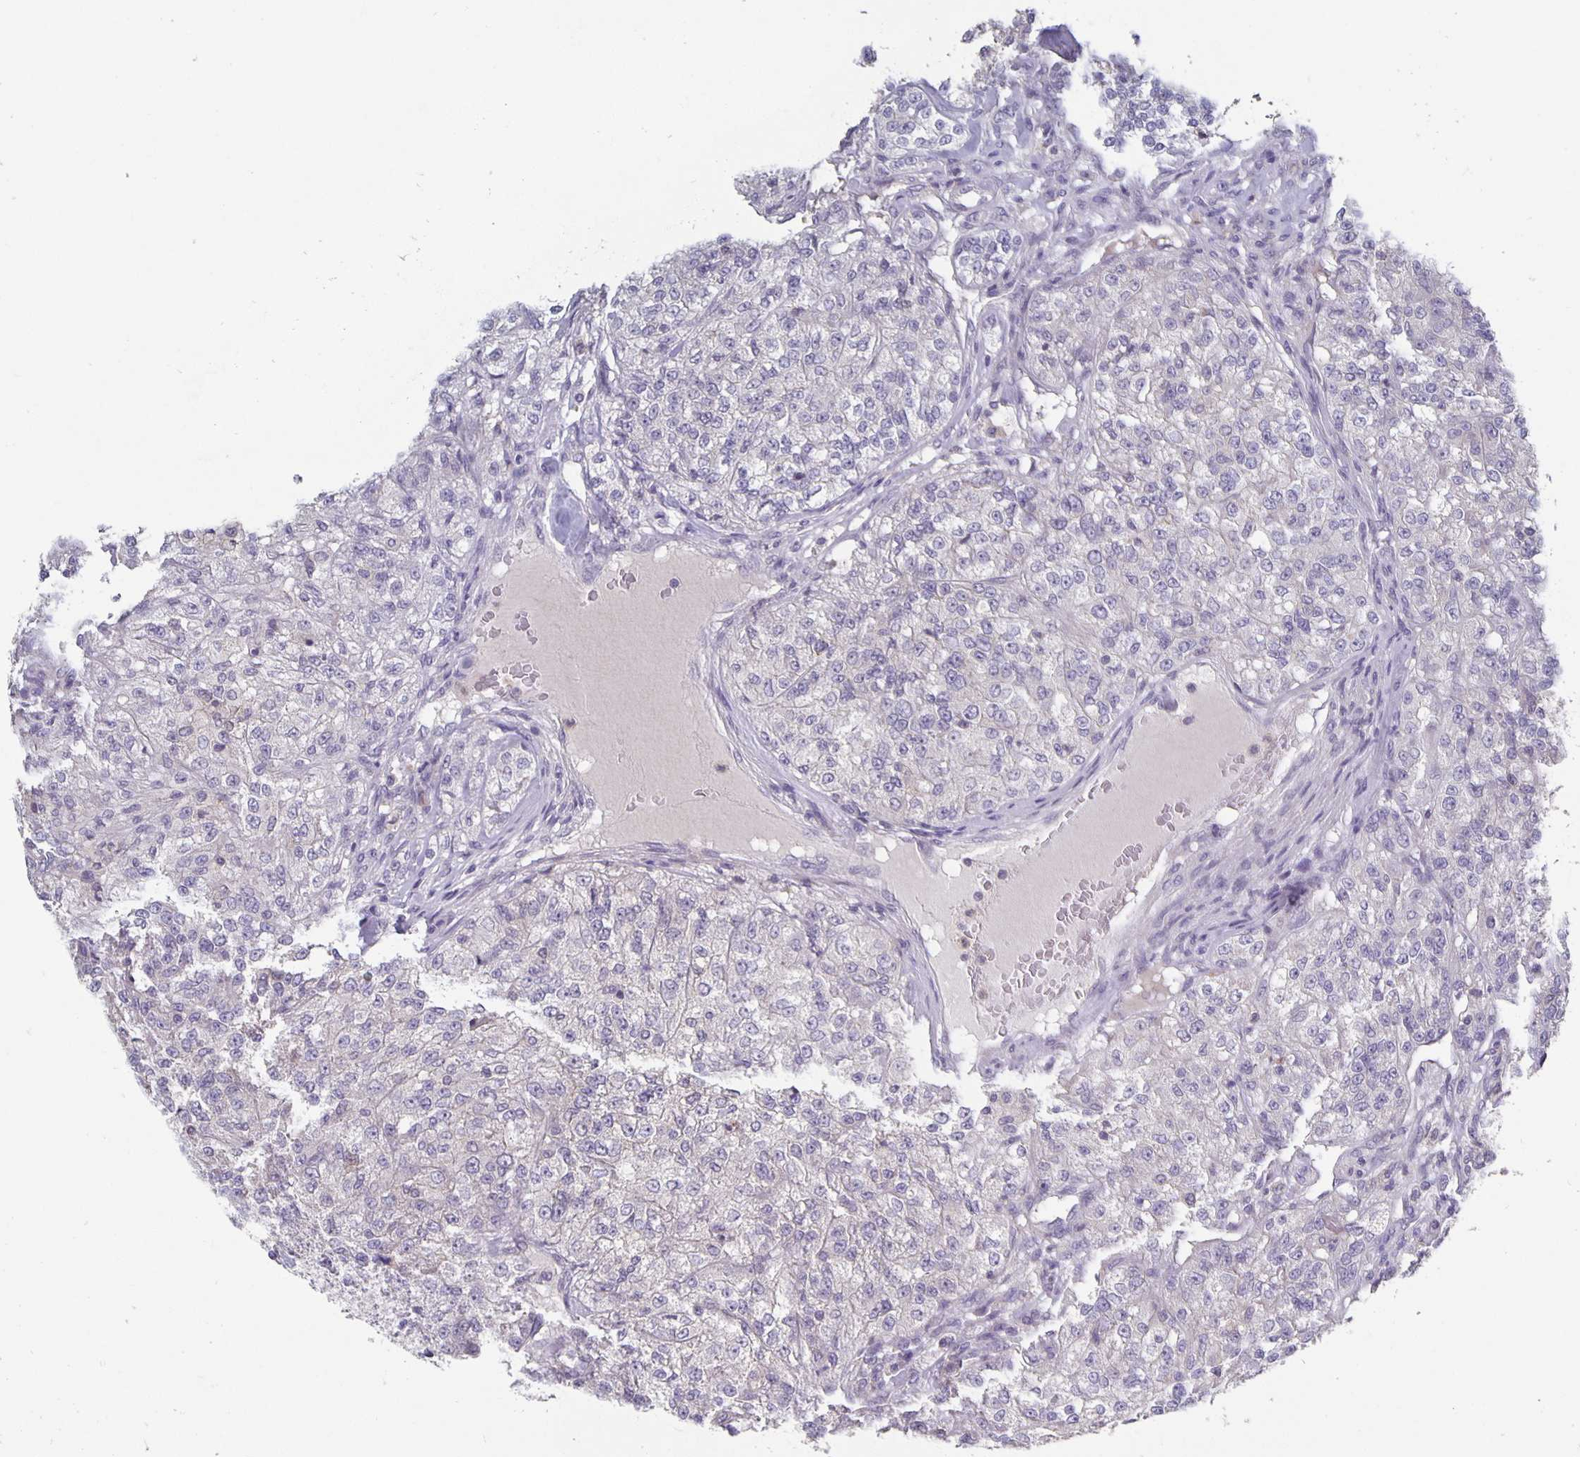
{"staining": {"intensity": "negative", "quantity": "none", "location": "none"}, "tissue": "renal cancer", "cell_type": "Tumor cells", "image_type": "cancer", "snomed": [{"axis": "morphology", "description": "Adenocarcinoma, NOS"}, {"axis": "topography", "description": "Kidney"}], "caption": "A photomicrograph of human adenocarcinoma (renal) is negative for staining in tumor cells.", "gene": "GDF15", "patient": {"sex": "female", "age": 63}}